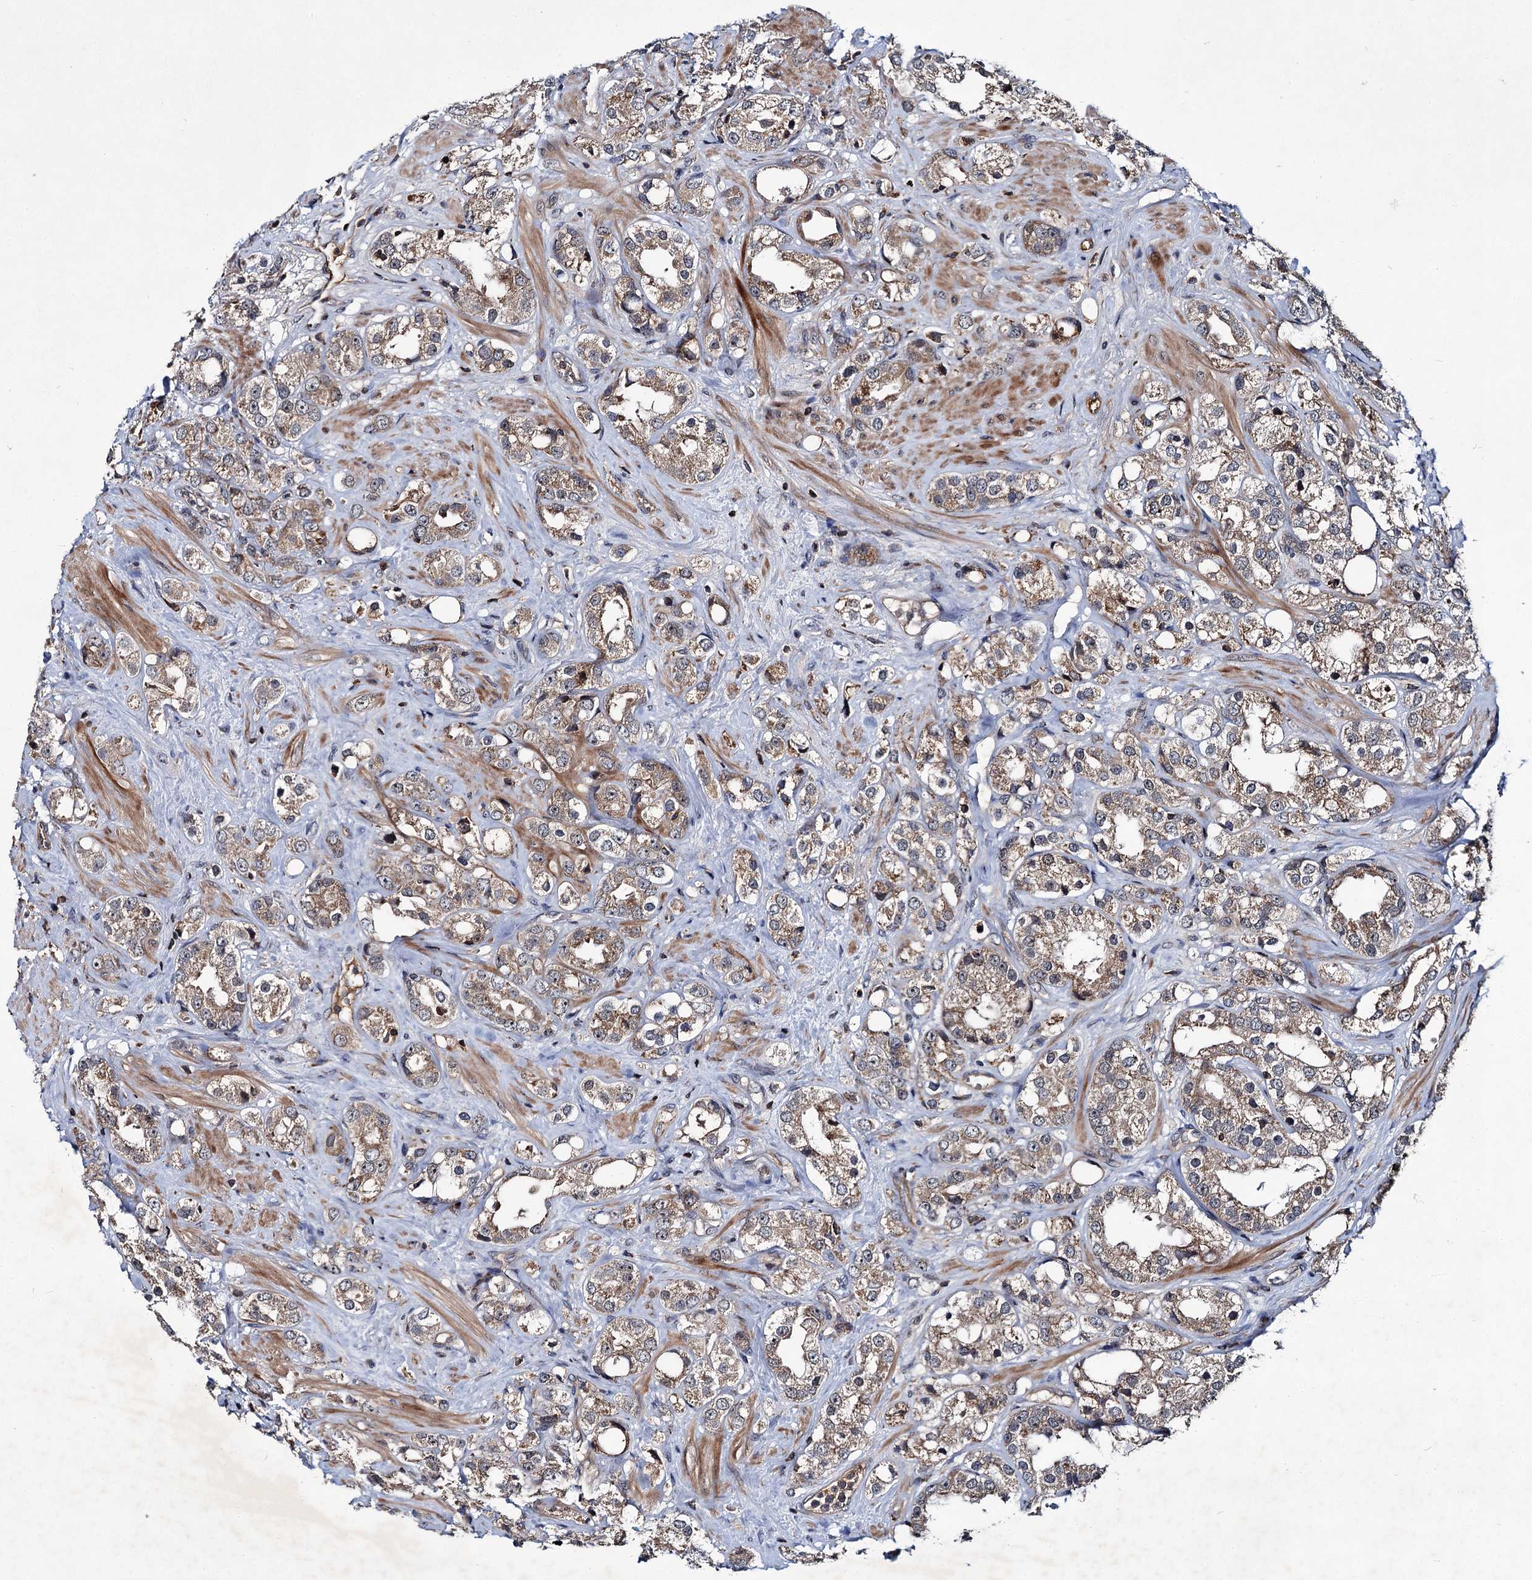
{"staining": {"intensity": "weak", "quantity": ">75%", "location": "cytoplasmic/membranous"}, "tissue": "prostate cancer", "cell_type": "Tumor cells", "image_type": "cancer", "snomed": [{"axis": "morphology", "description": "Adenocarcinoma, NOS"}, {"axis": "topography", "description": "Prostate"}], "caption": "A high-resolution histopathology image shows IHC staining of adenocarcinoma (prostate), which shows weak cytoplasmic/membranous staining in approximately >75% of tumor cells. The staining was performed using DAB, with brown indicating positive protein expression. Nuclei are stained blue with hematoxylin.", "gene": "ABLIM1", "patient": {"sex": "male", "age": 79}}